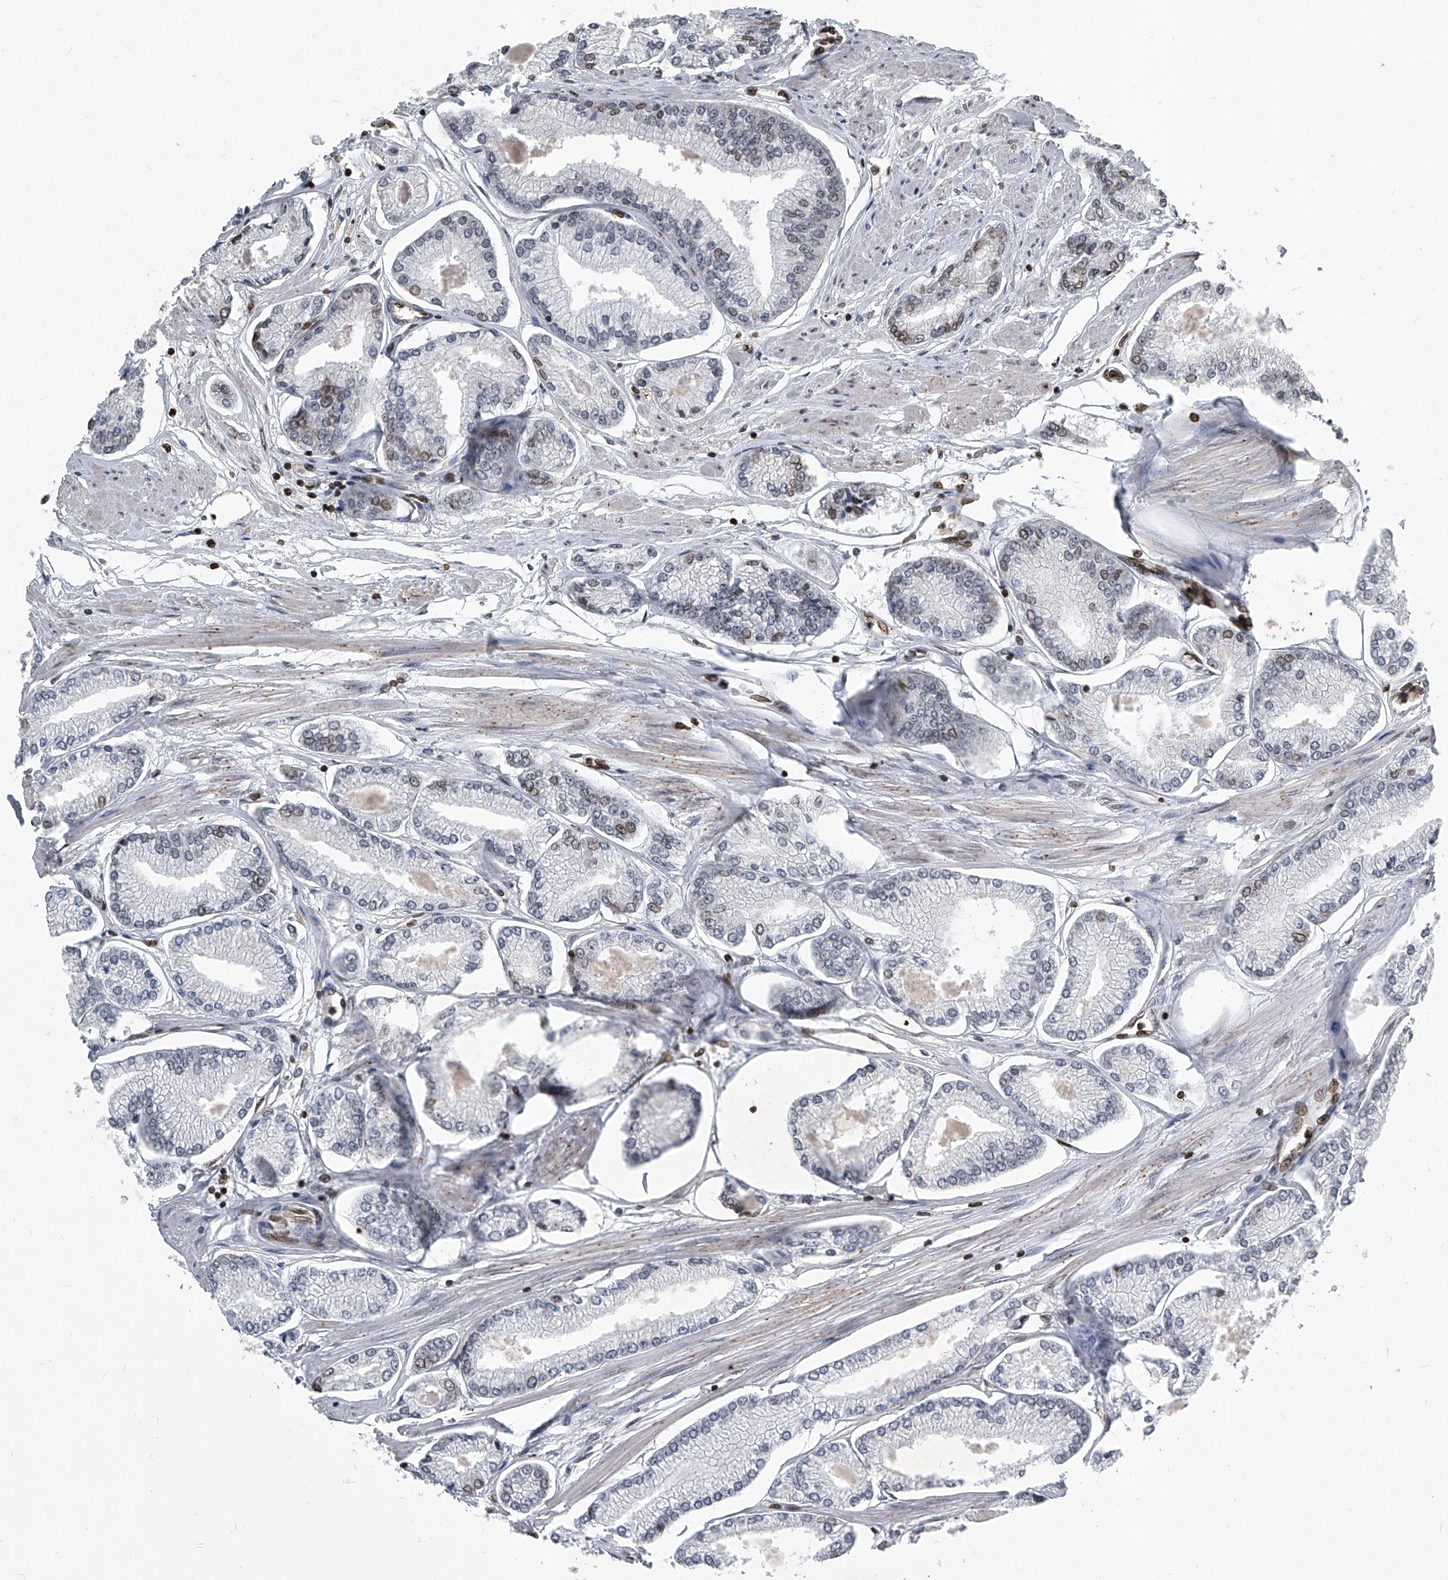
{"staining": {"intensity": "moderate", "quantity": "<25%", "location": "cytoplasmic/membranous,nuclear"}, "tissue": "prostate cancer", "cell_type": "Tumor cells", "image_type": "cancer", "snomed": [{"axis": "morphology", "description": "Adenocarcinoma, Low grade"}, {"axis": "topography", "description": "Prostate"}], "caption": "The micrograph reveals immunohistochemical staining of prostate adenocarcinoma (low-grade). There is moderate cytoplasmic/membranous and nuclear staining is seen in about <25% of tumor cells.", "gene": "PHF20", "patient": {"sex": "male", "age": 52}}